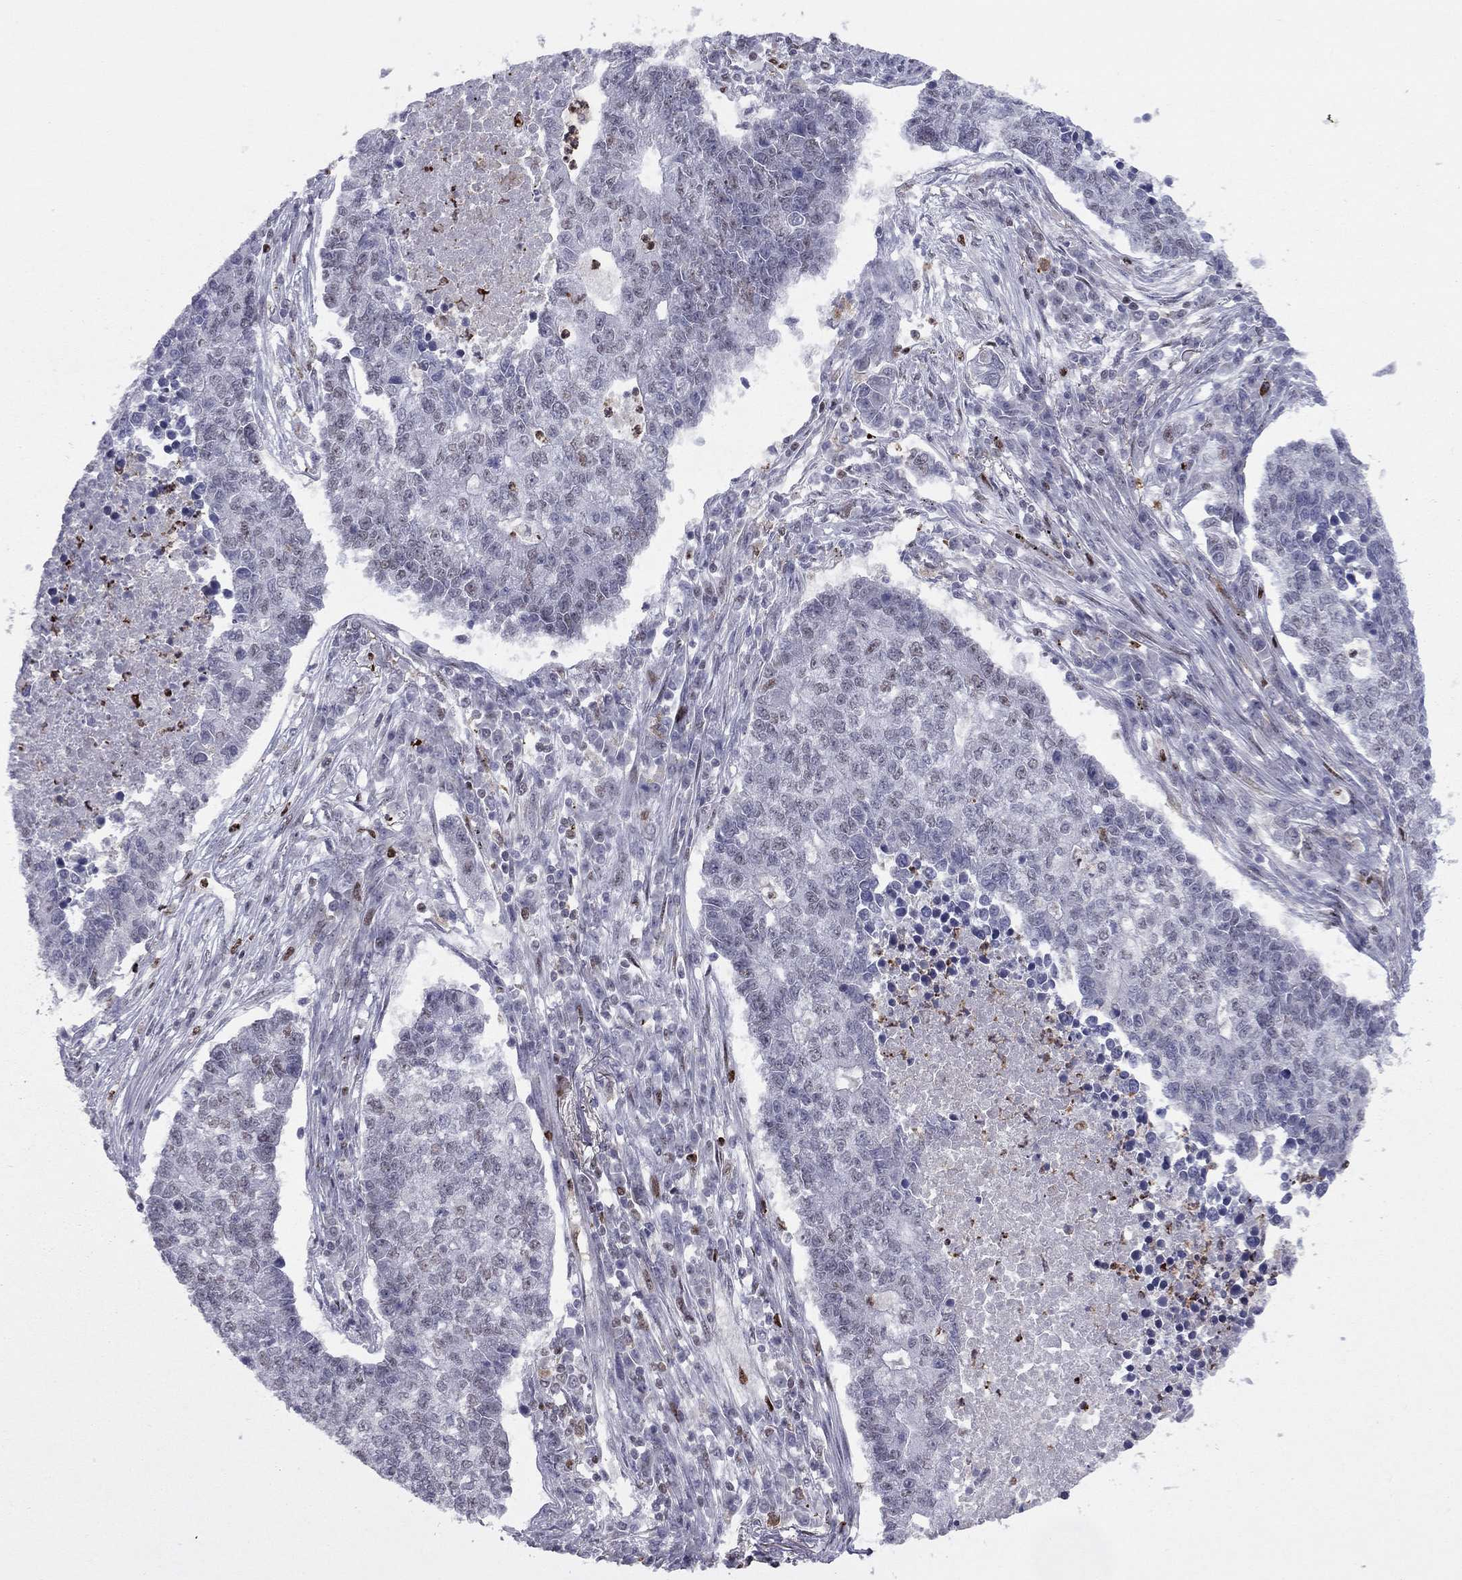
{"staining": {"intensity": "negative", "quantity": "none", "location": "none"}, "tissue": "lung cancer", "cell_type": "Tumor cells", "image_type": "cancer", "snomed": [{"axis": "morphology", "description": "Adenocarcinoma, NOS"}, {"axis": "topography", "description": "Lung"}], "caption": "There is no significant expression in tumor cells of lung cancer.", "gene": "PCGF3", "patient": {"sex": "male", "age": 57}}